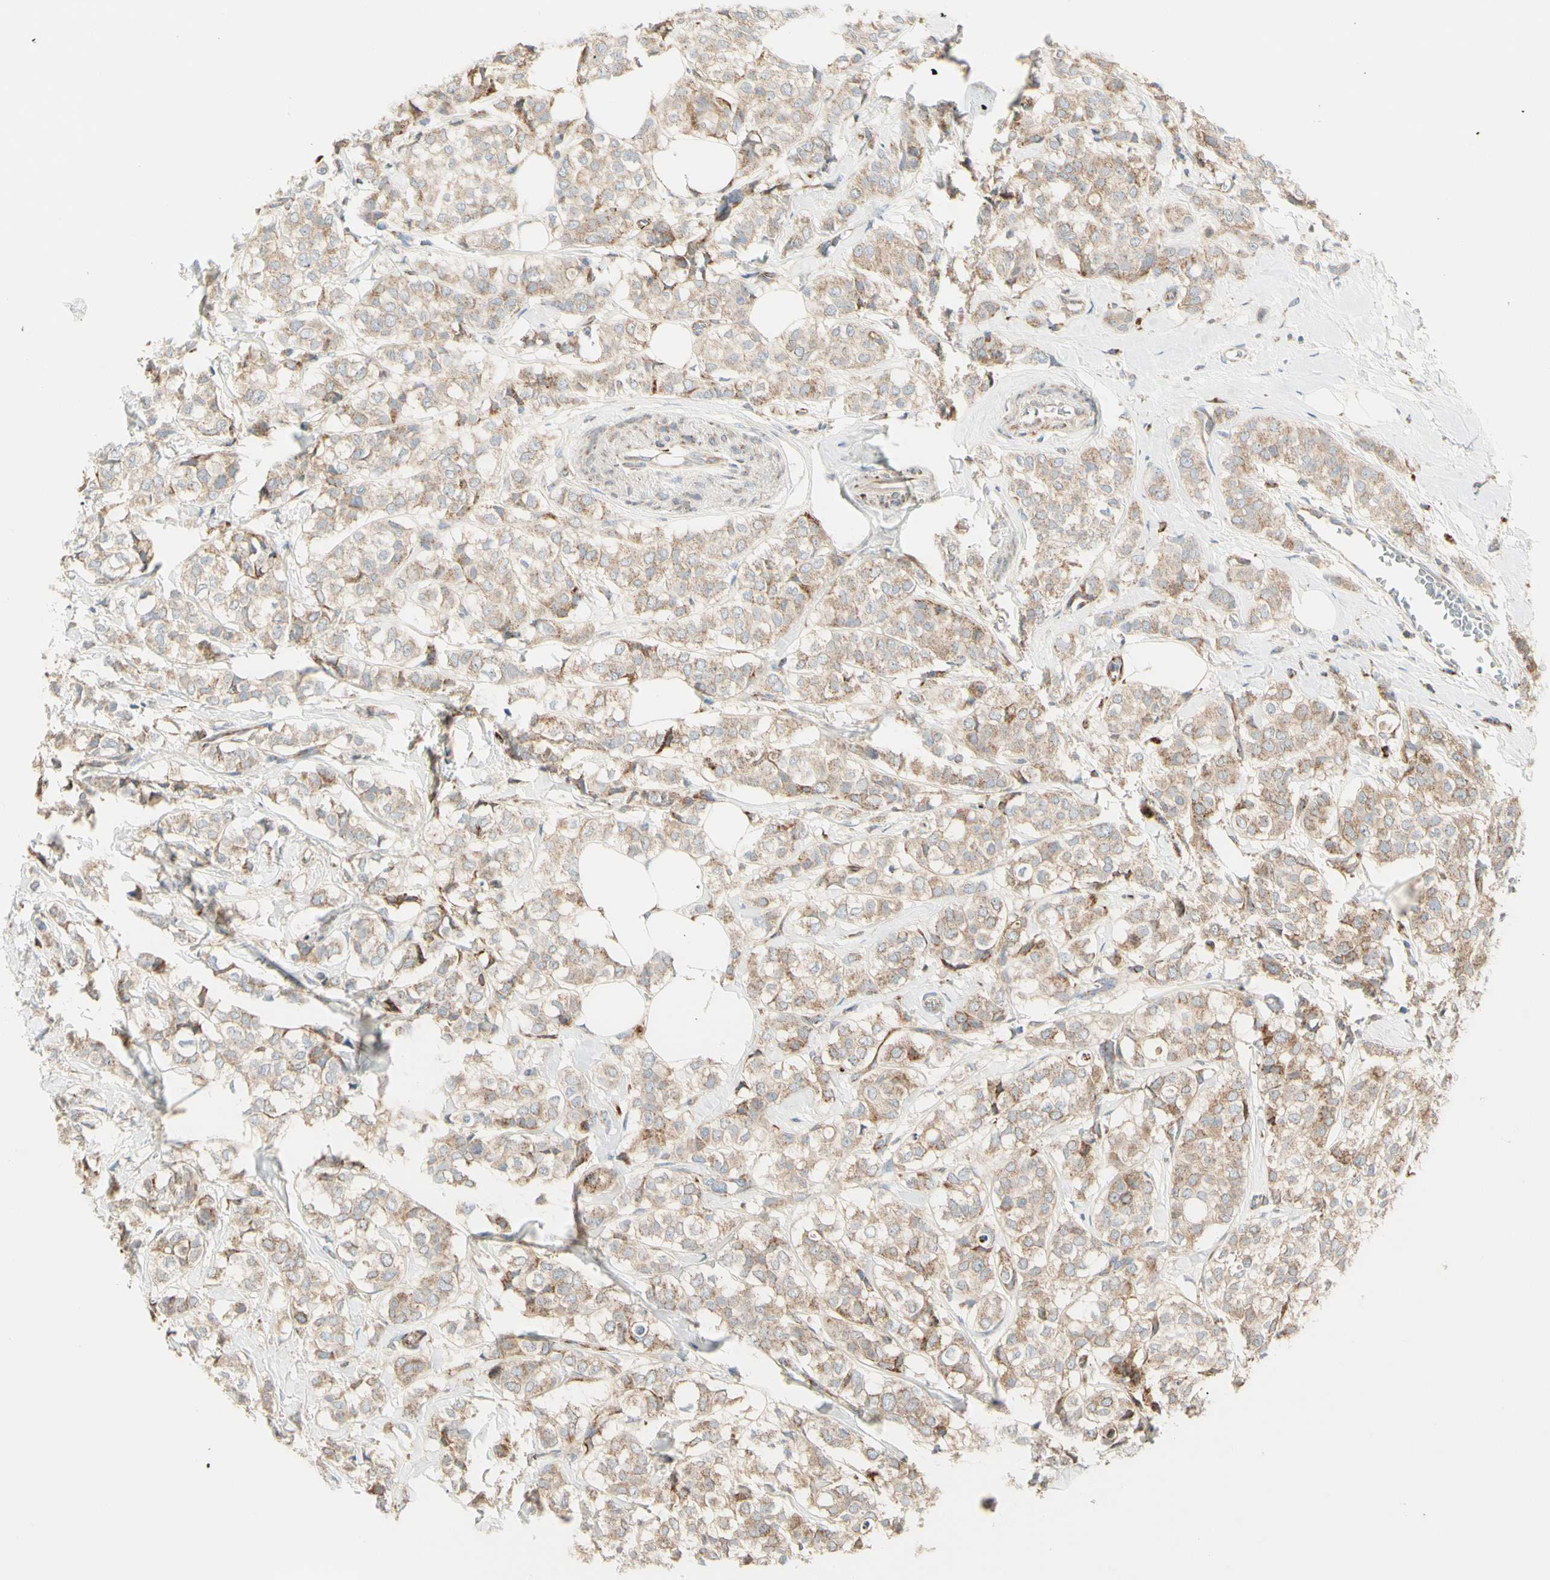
{"staining": {"intensity": "moderate", "quantity": ">75%", "location": "cytoplasmic/membranous"}, "tissue": "breast cancer", "cell_type": "Tumor cells", "image_type": "cancer", "snomed": [{"axis": "morphology", "description": "Lobular carcinoma"}, {"axis": "topography", "description": "Breast"}], "caption": "High-magnification brightfield microscopy of lobular carcinoma (breast) stained with DAB (brown) and counterstained with hematoxylin (blue). tumor cells exhibit moderate cytoplasmic/membranous positivity is appreciated in about>75% of cells.", "gene": "TBC1D10A", "patient": {"sex": "female", "age": 60}}